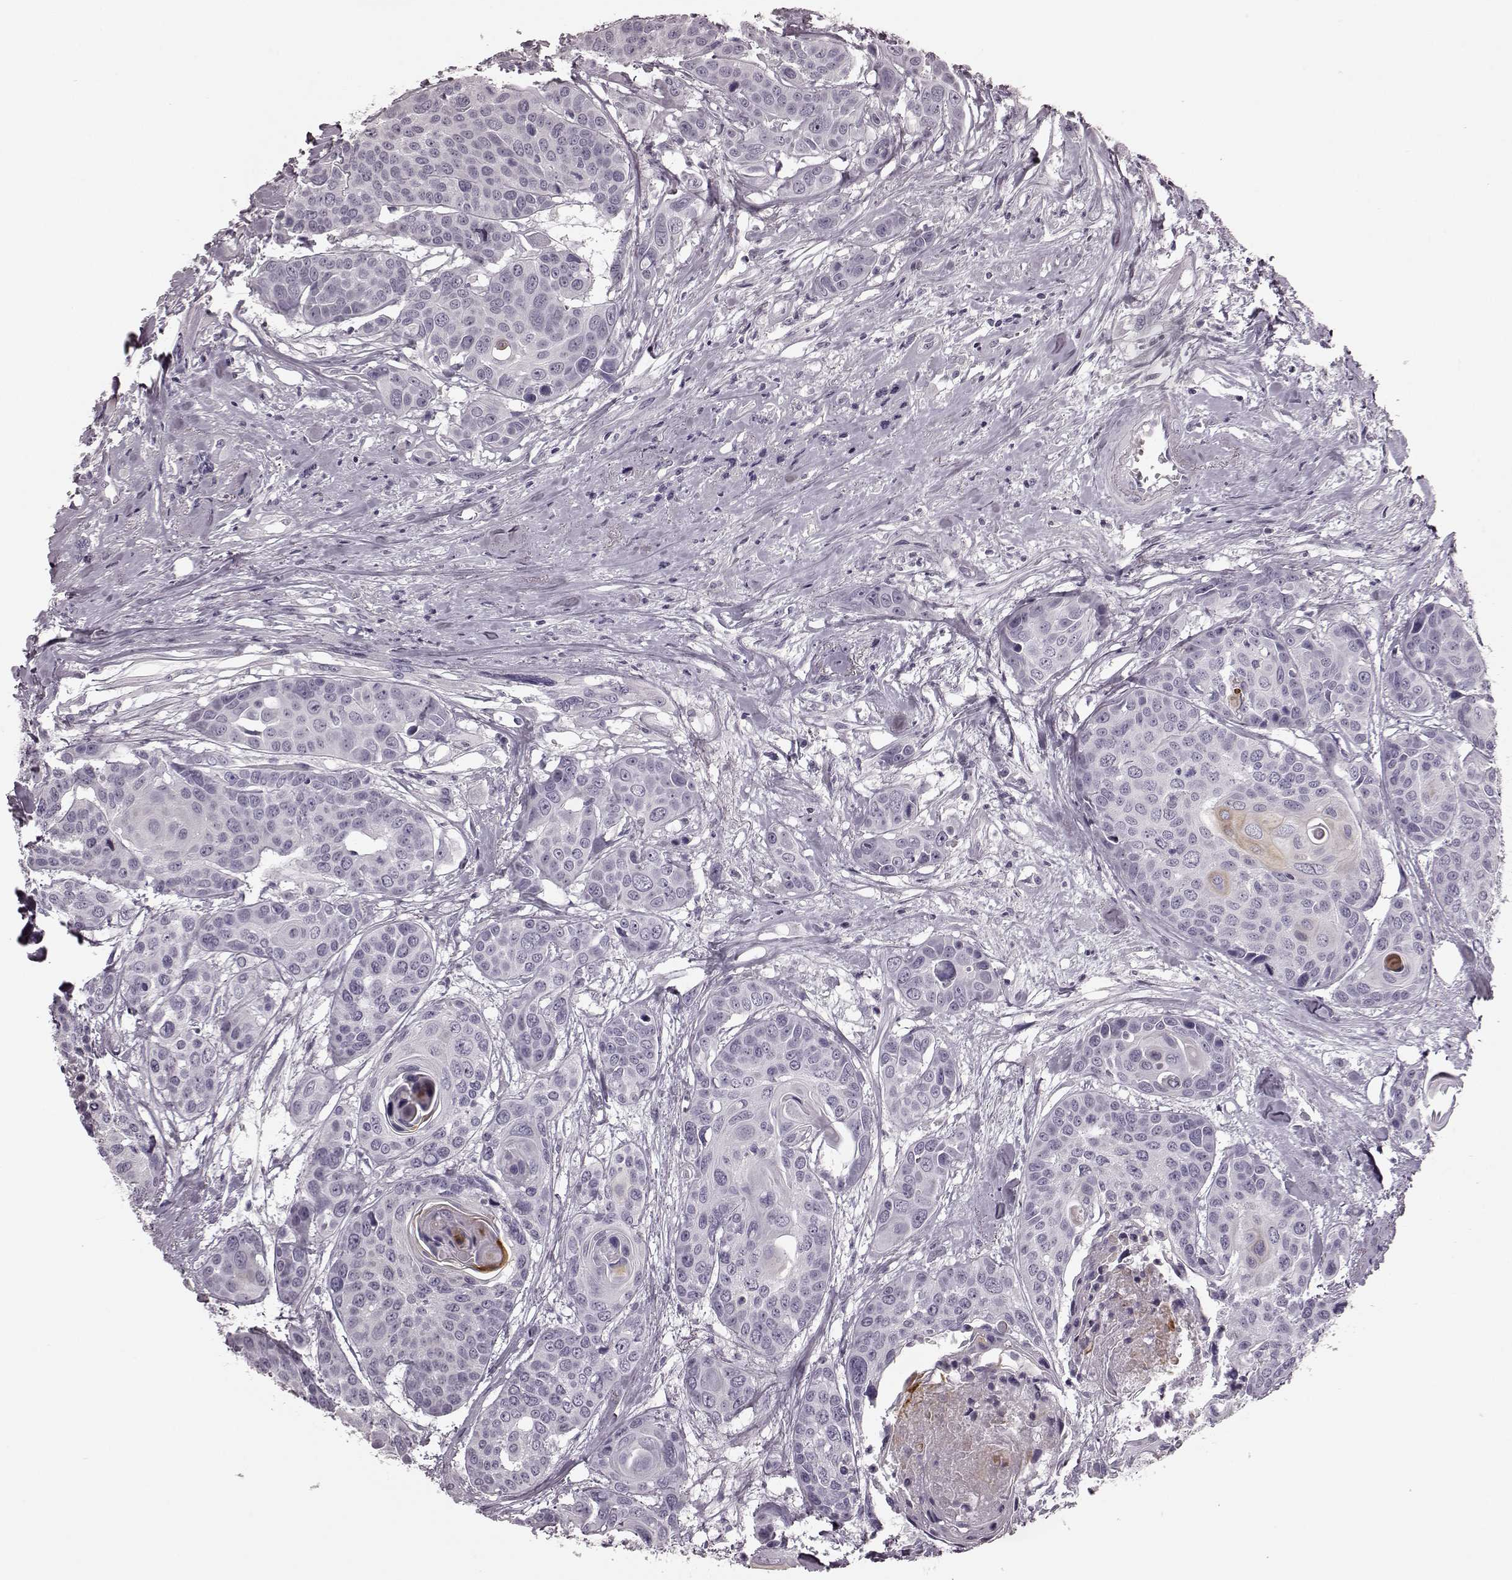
{"staining": {"intensity": "negative", "quantity": "none", "location": "none"}, "tissue": "head and neck cancer", "cell_type": "Tumor cells", "image_type": "cancer", "snomed": [{"axis": "morphology", "description": "Squamous cell carcinoma, NOS"}, {"axis": "topography", "description": "Oral tissue"}, {"axis": "topography", "description": "Head-Neck"}], "caption": "High magnification brightfield microscopy of head and neck cancer (squamous cell carcinoma) stained with DAB (brown) and counterstained with hematoxylin (blue): tumor cells show no significant expression.", "gene": "TRPM1", "patient": {"sex": "male", "age": 56}}